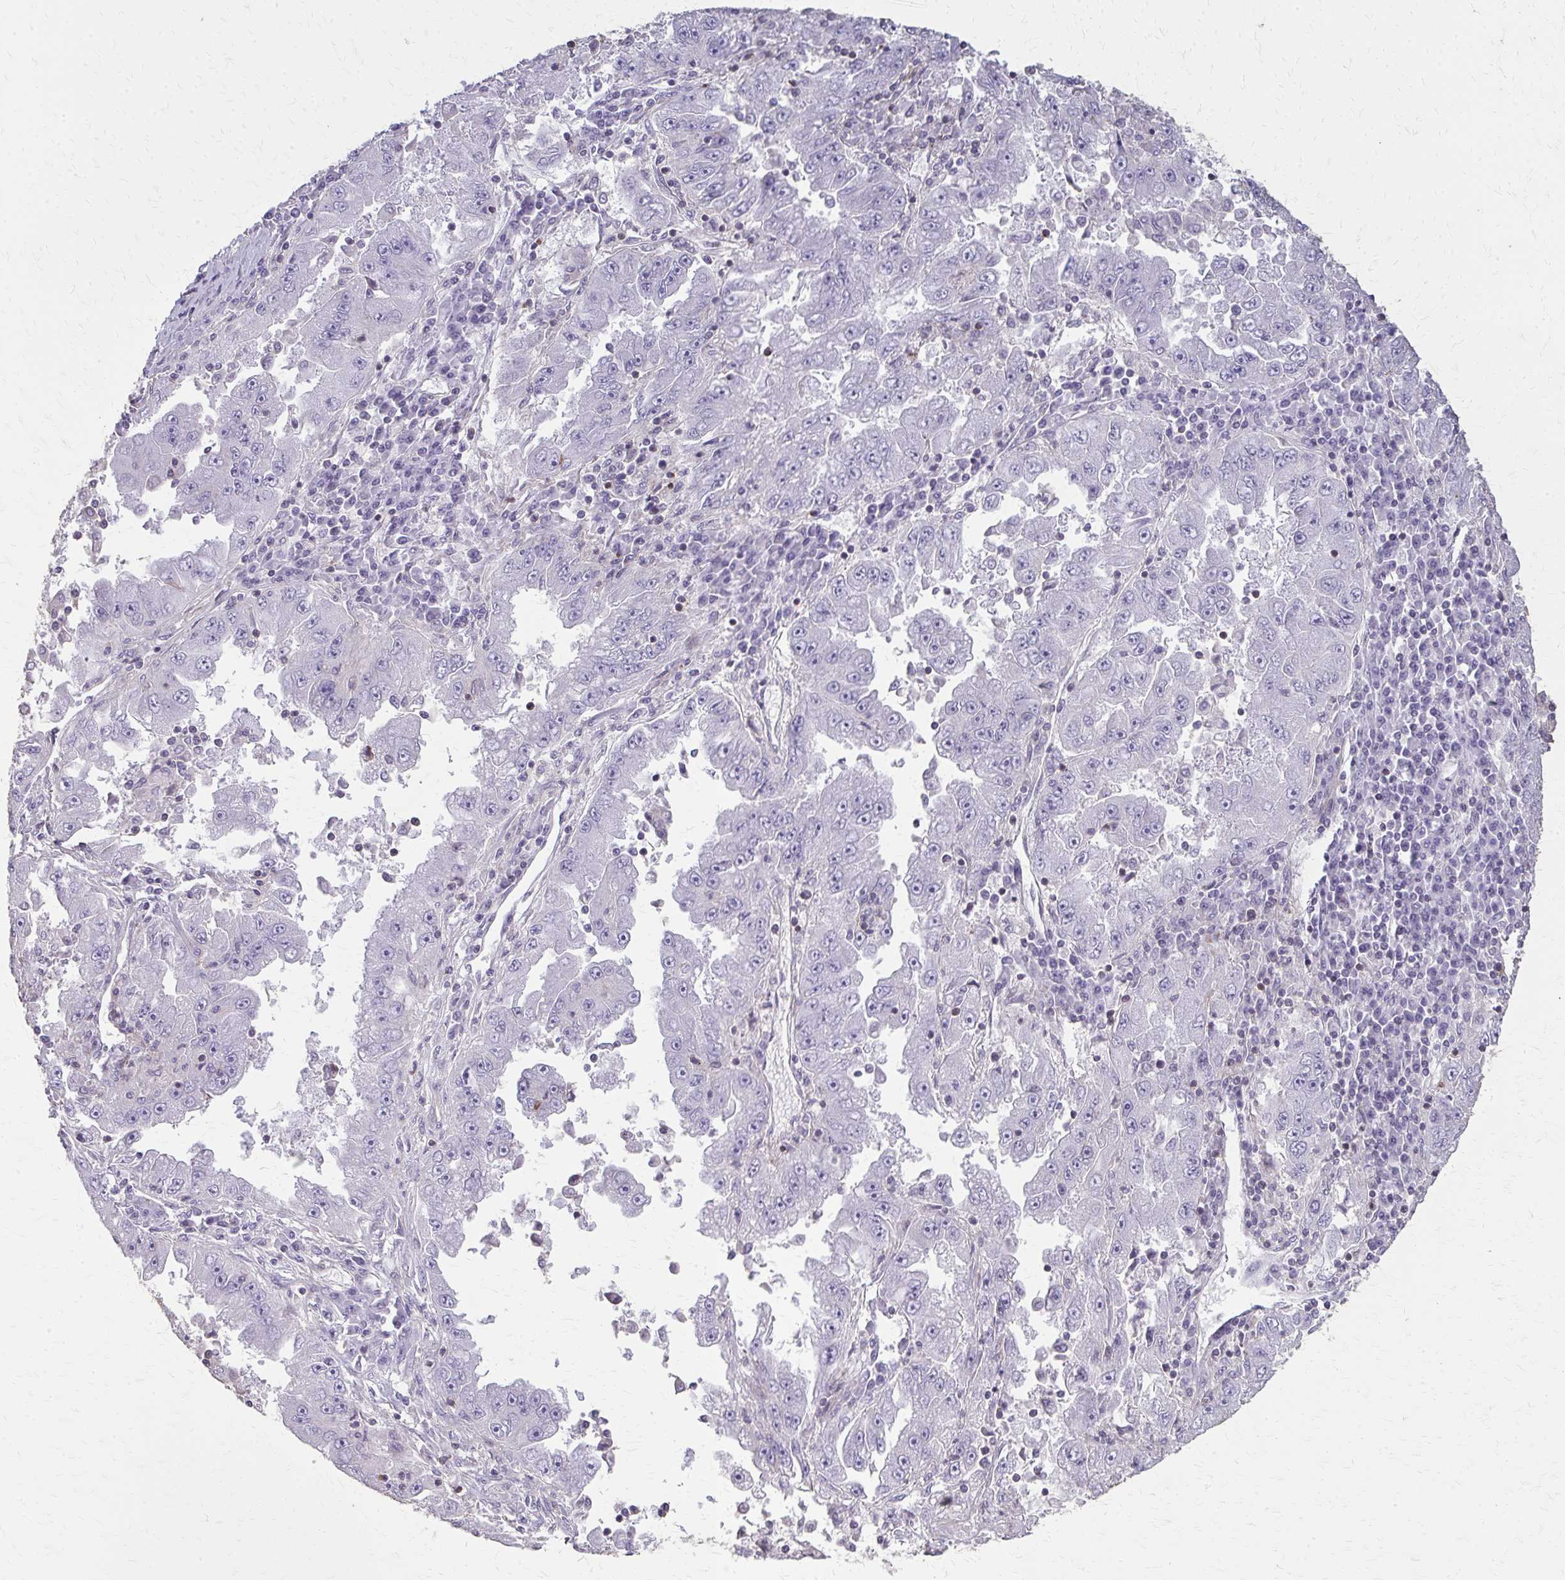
{"staining": {"intensity": "negative", "quantity": "none", "location": "none"}, "tissue": "lung cancer", "cell_type": "Tumor cells", "image_type": "cancer", "snomed": [{"axis": "morphology", "description": "Adenocarcinoma, NOS"}, {"axis": "morphology", "description": "Adenocarcinoma primary or metastatic"}, {"axis": "topography", "description": "Lung"}], "caption": "The IHC micrograph has no significant positivity in tumor cells of lung adenocarcinoma primary or metastatic tissue.", "gene": "TENM4", "patient": {"sex": "male", "age": 74}}